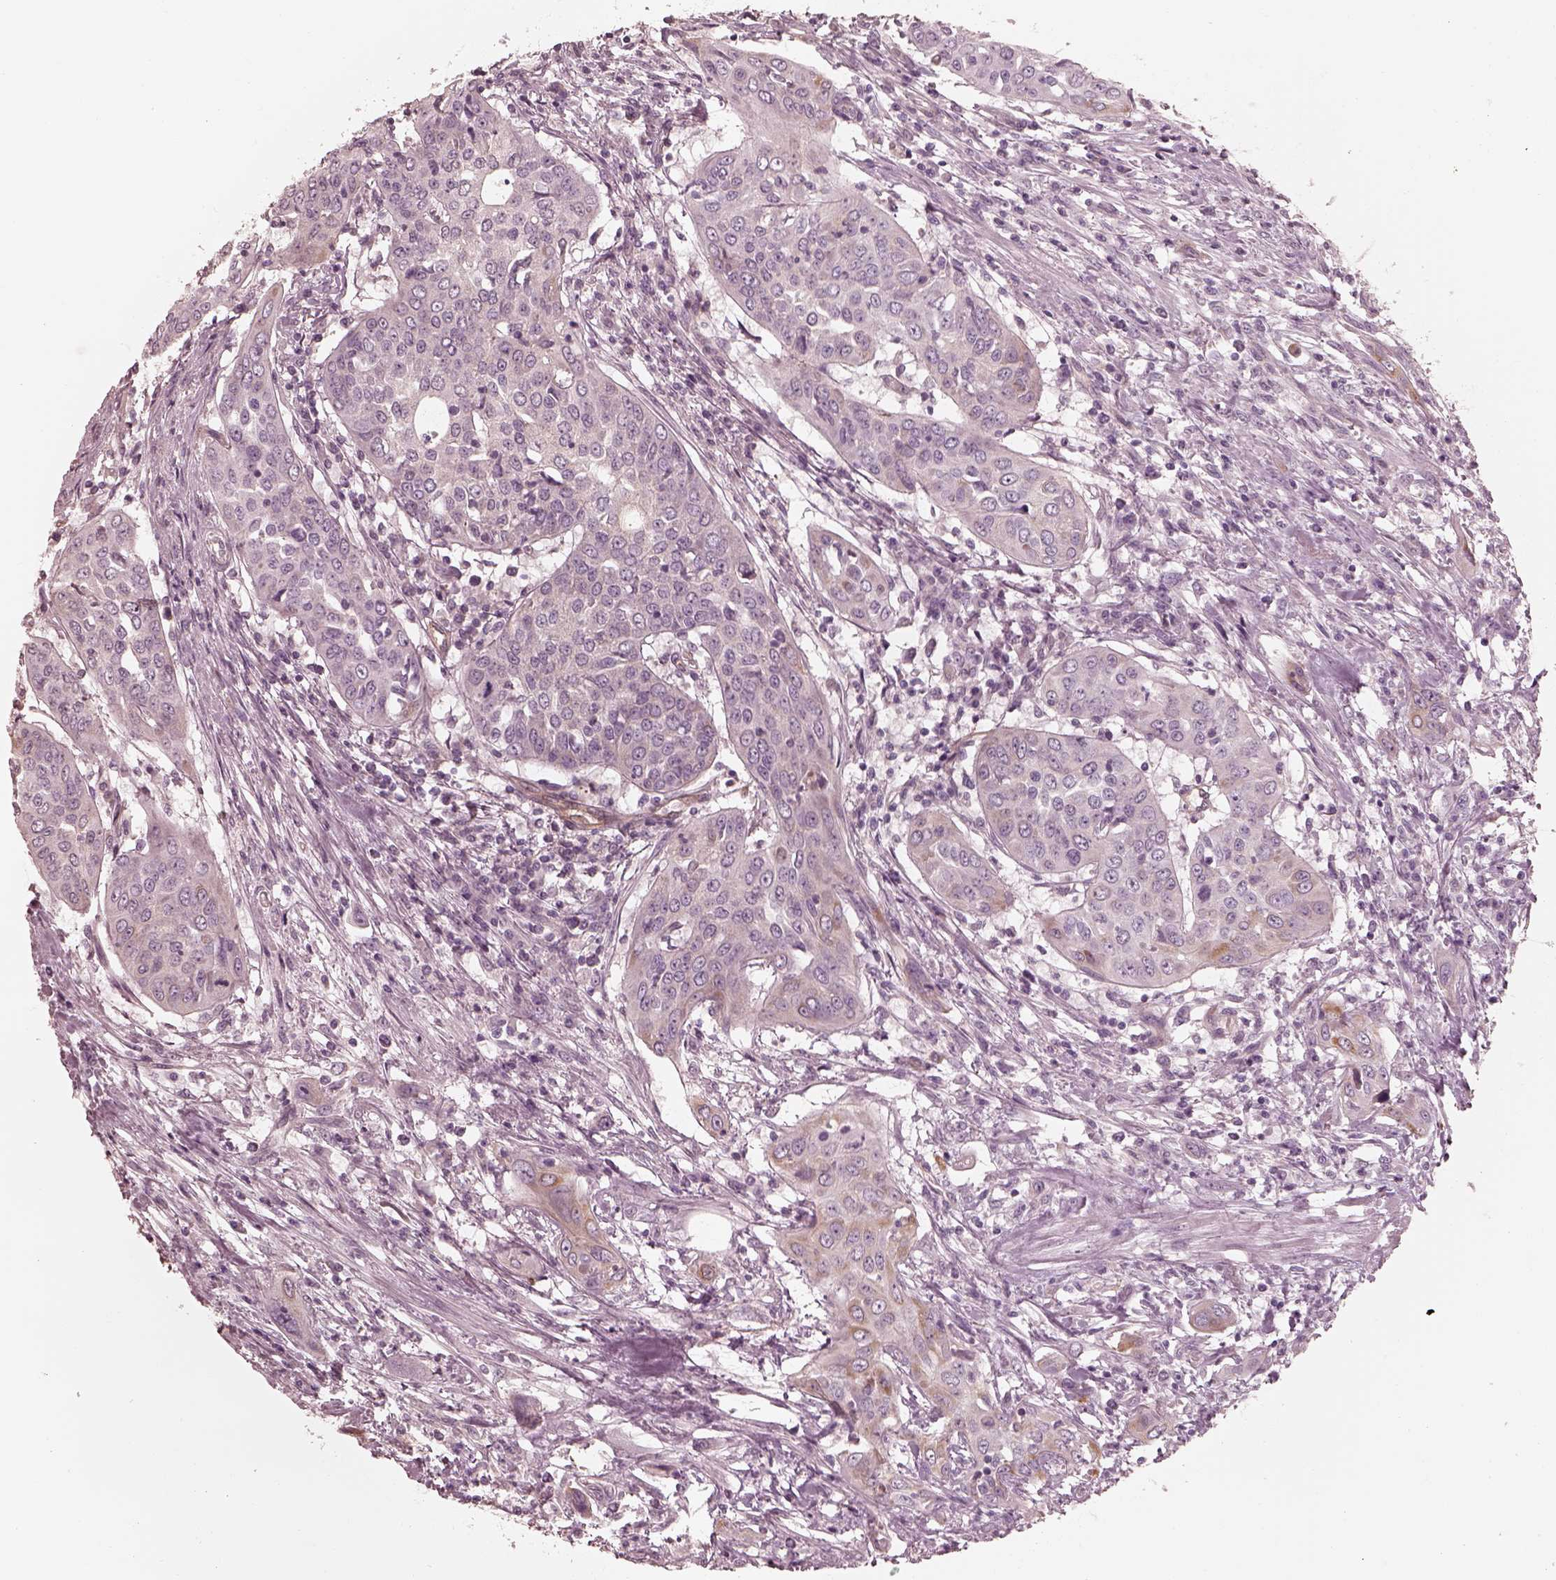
{"staining": {"intensity": "negative", "quantity": "none", "location": "none"}, "tissue": "urothelial cancer", "cell_type": "Tumor cells", "image_type": "cancer", "snomed": [{"axis": "morphology", "description": "Urothelial carcinoma, High grade"}, {"axis": "topography", "description": "Urinary bladder"}], "caption": "Immunohistochemical staining of human urothelial cancer exhibits no significant expression in tumor cells. (IHC, brightfield microscopy, high magnification).", "gene": "RAB3C", "patient": {"sex": "male", "age": 82}}